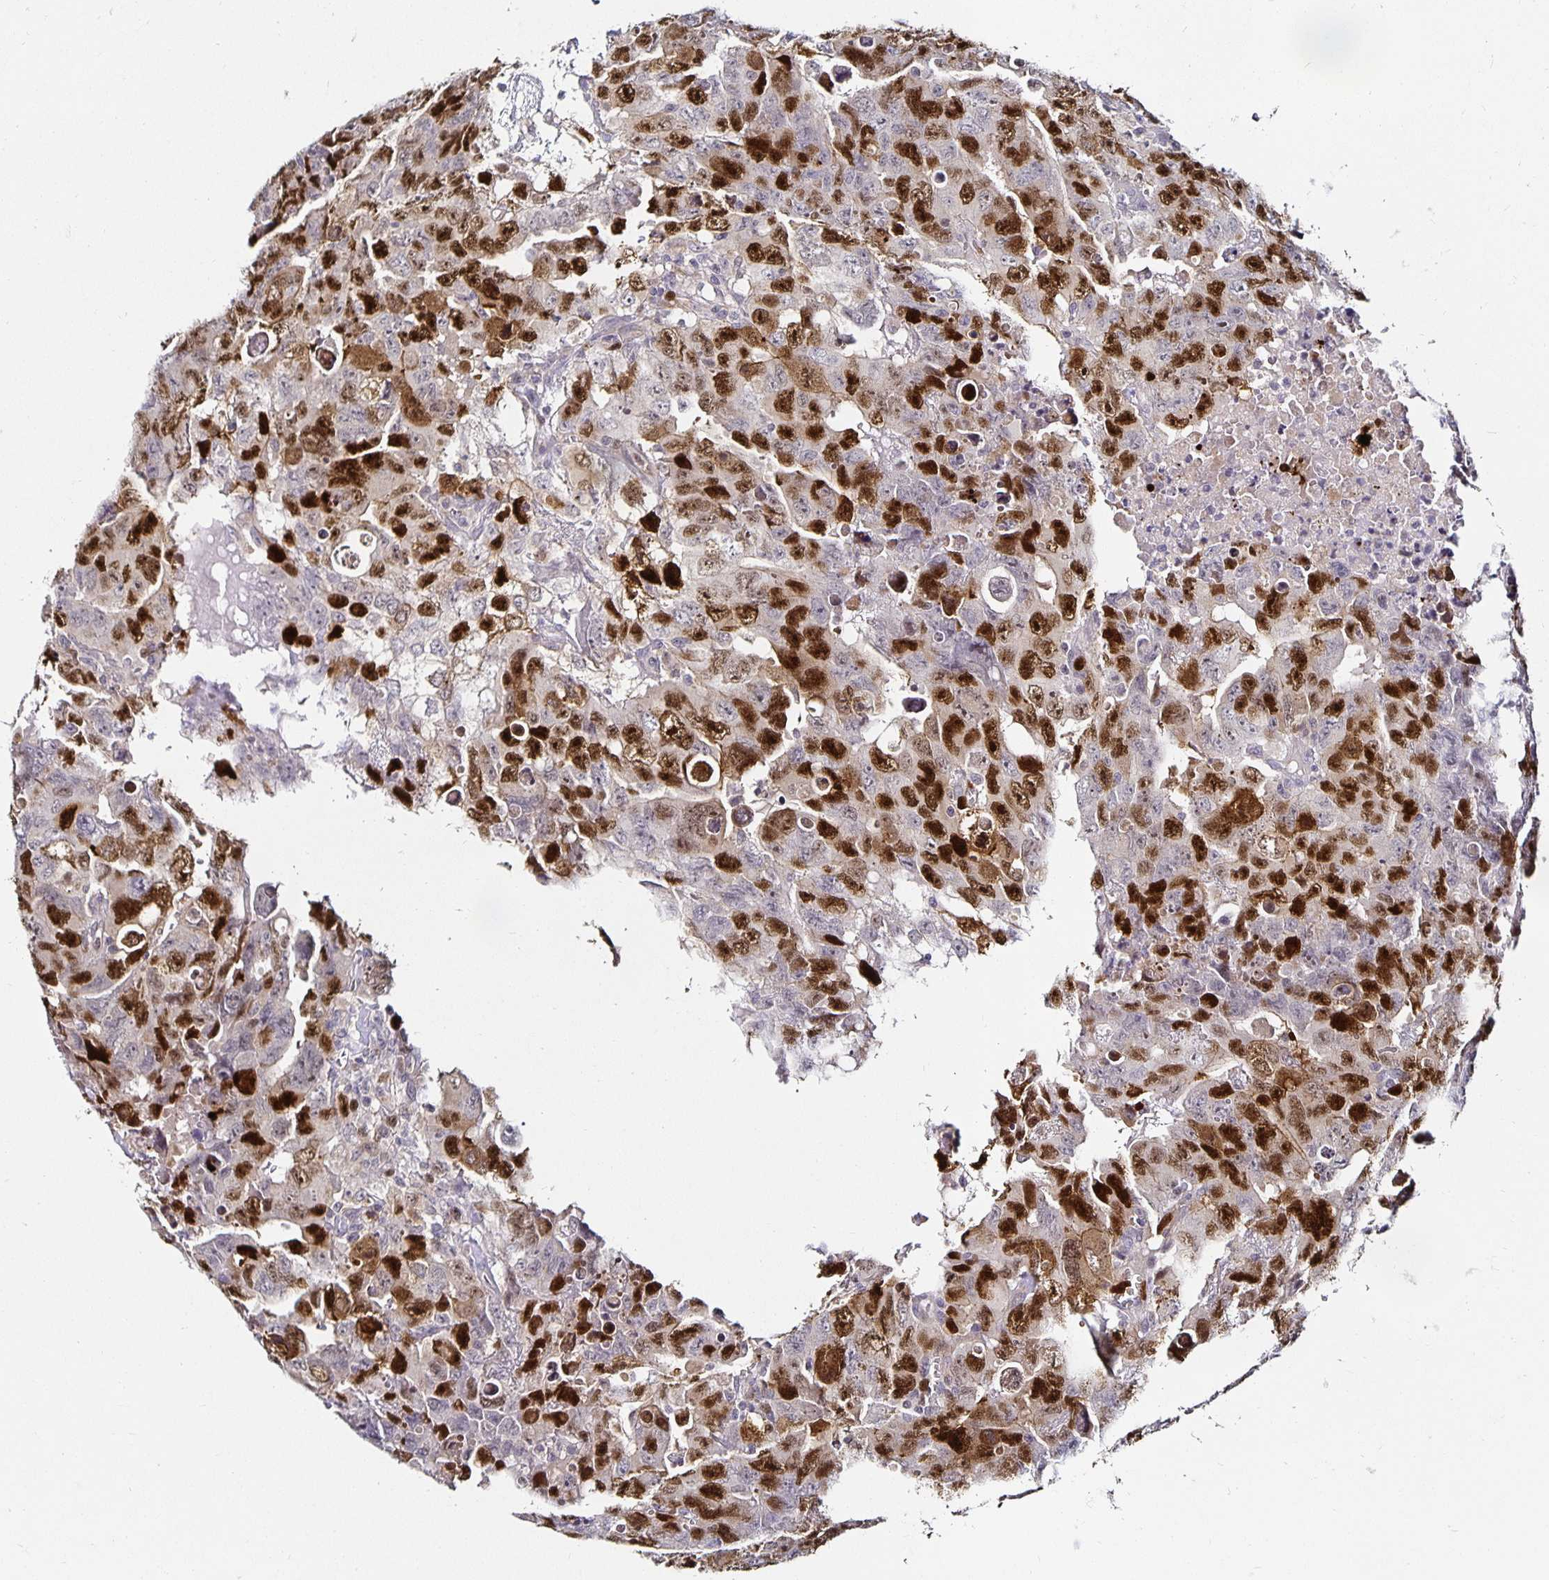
{"staining": {"intensity": "strong", "quantity": "25%-75%", "location": "nuclear"}, "tissue": "testis cancer", "cell_type": "Tumor cells", "image_type": "cancer", "snomed": [{"axis": "morphology", "description": "Carcinoma, Embryonal, NOS"}, {"axis": "topography", "description": "Testis"}], "caption": "Immunohistochemistry (IHC) staining of testis cancer, which exhibits high levels of strong nuclear positivity in about 25%-75% of tumor cells indicating strong nuclear protein staining. The staining was performed using DAB (brown) for protein detection and nuclei were counterstained in hematoxylin (blue).", "gene": "ANLN", "patient": {"sex": "male", "age": 24}}